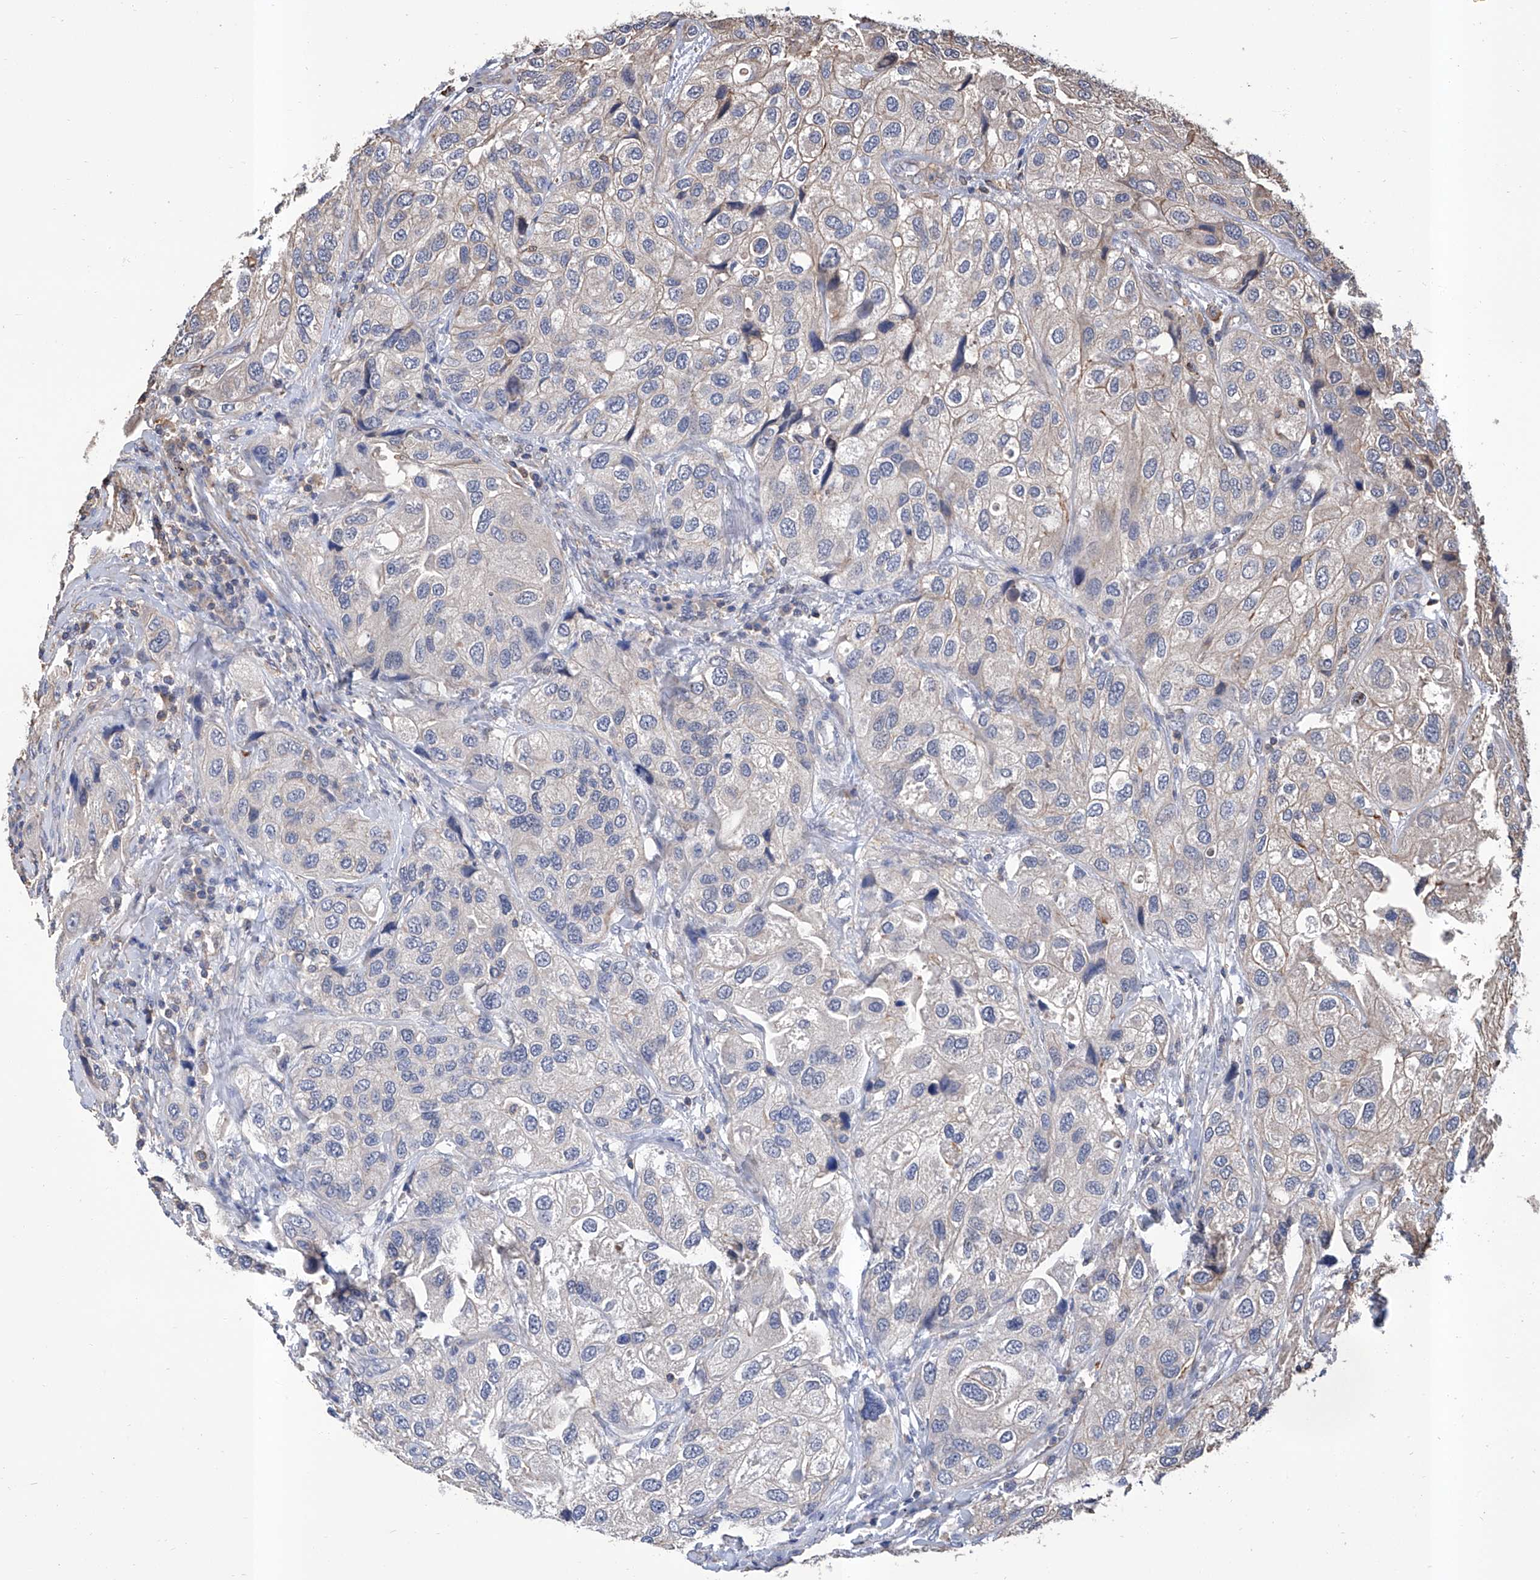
{"staining": {"intensity": "negative", "quantity": "none", "location": "none"}, "tissue": "urothelial cancer", "cell_type": "Tumor cells", "image_type": "cancer", "snomed": [{"axis": "morphology", "description": "Urothelial carcinoma, High grade"}, {"axis": "topography", "description": "Urinary bladder"}], "caption": "Tumor cells are negative for protein expression in human high-grade urothelial carcinoma.", "gene": "GPT", "patient": {"sex": "female", "age": 64}}